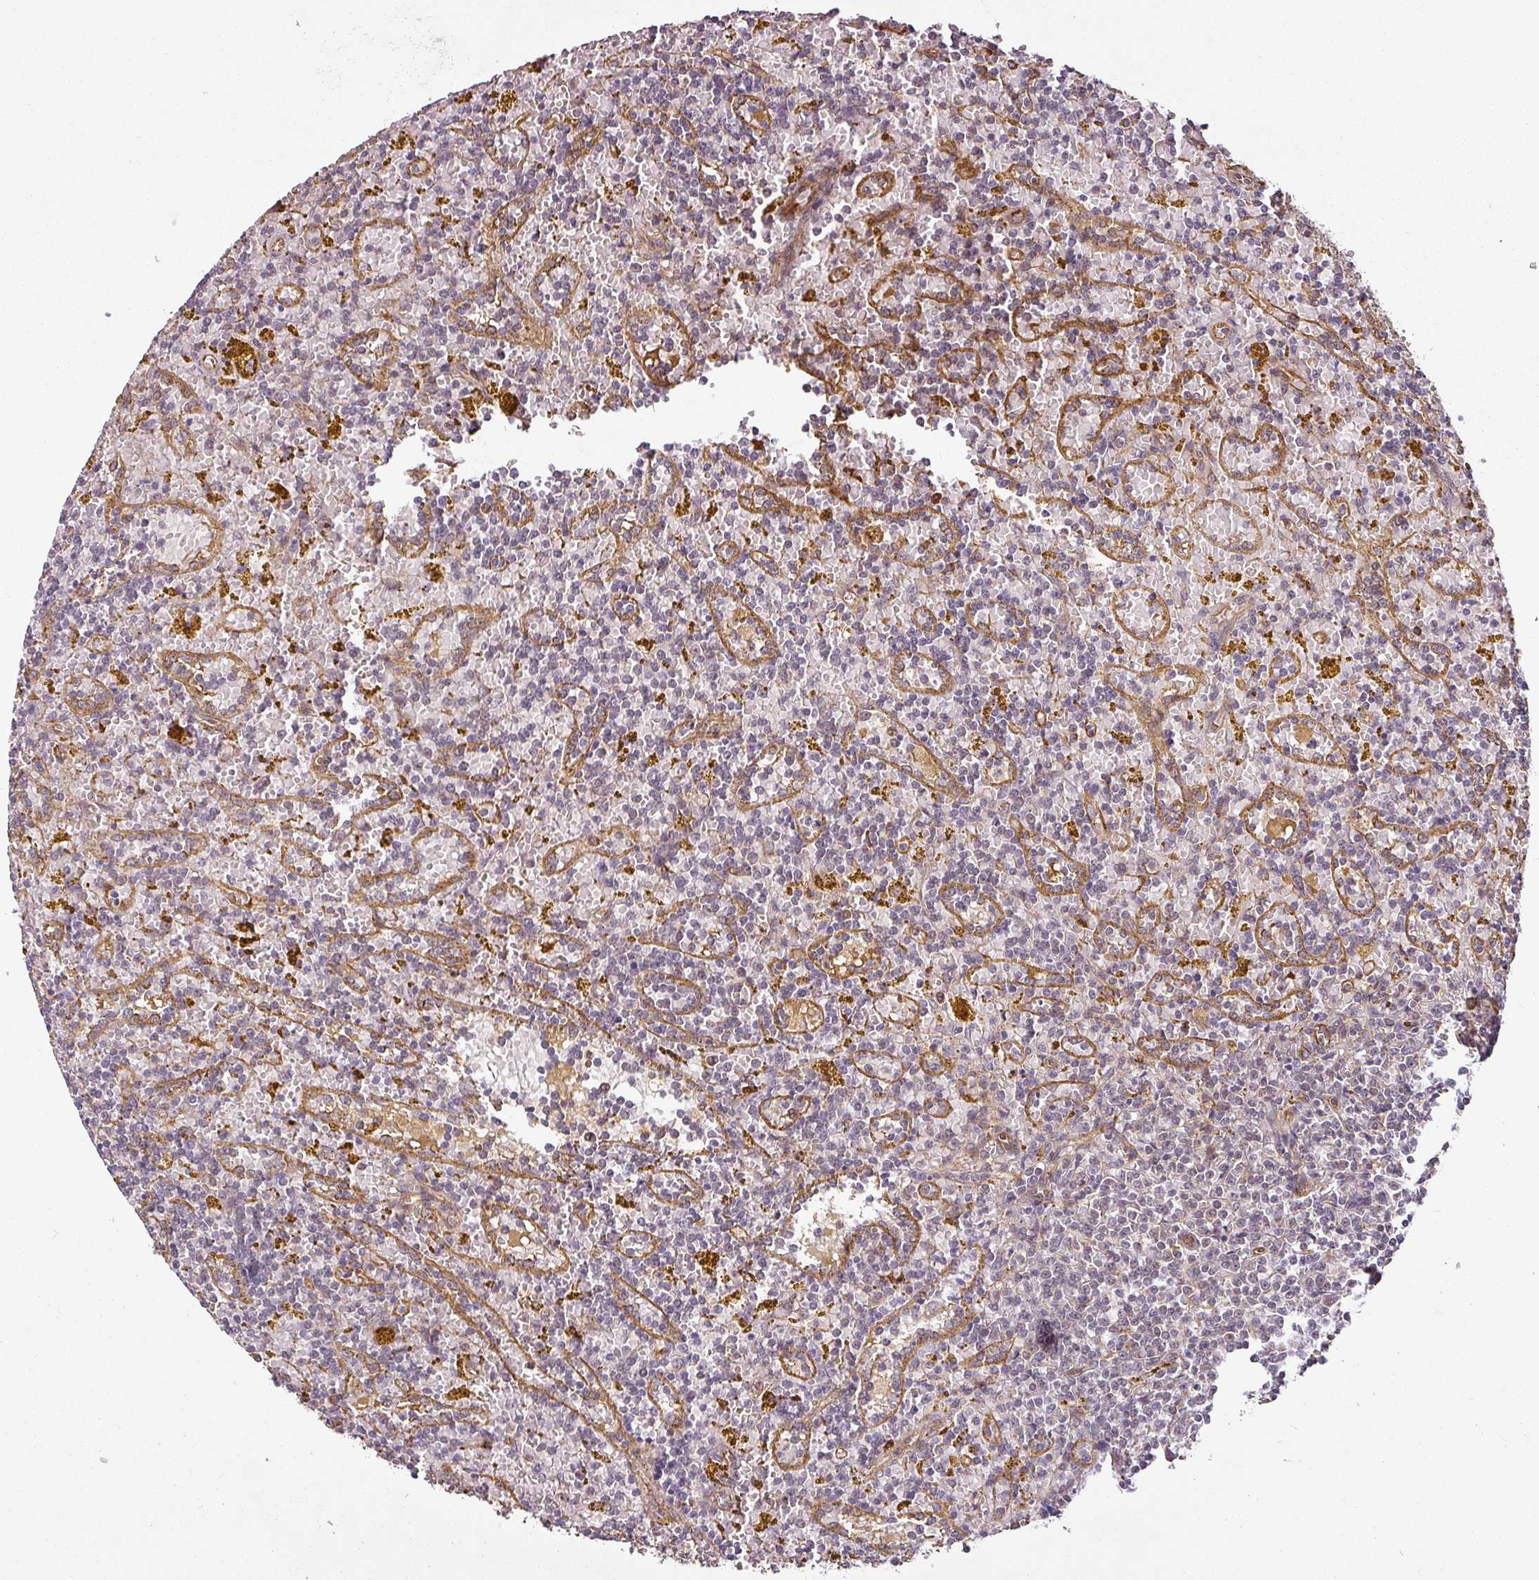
{"staining": {"intensity": "negative", "quantity": "none", "location": "none"}, "tissue": "lymphoma", "cell_type": "Tumor cells", "image_type": "cancer", "snomed": [{"axis": "morphology", "description": "Malignant lymphoma, non-Hodgkin's type, Low grade"}, {"axis": "topography", "description": "Spleen"}, {"axis": "topography", "description": "Lymph node"}], "caption": "This photomicrograph is of lymphoma stained with immunohistochemistry to label a protein in brown with the nuclei are counter-stained blue. There is no staining in tumor cells.", "gene": "DIMT1", "patient": {"sex": "female", "age": 66}}